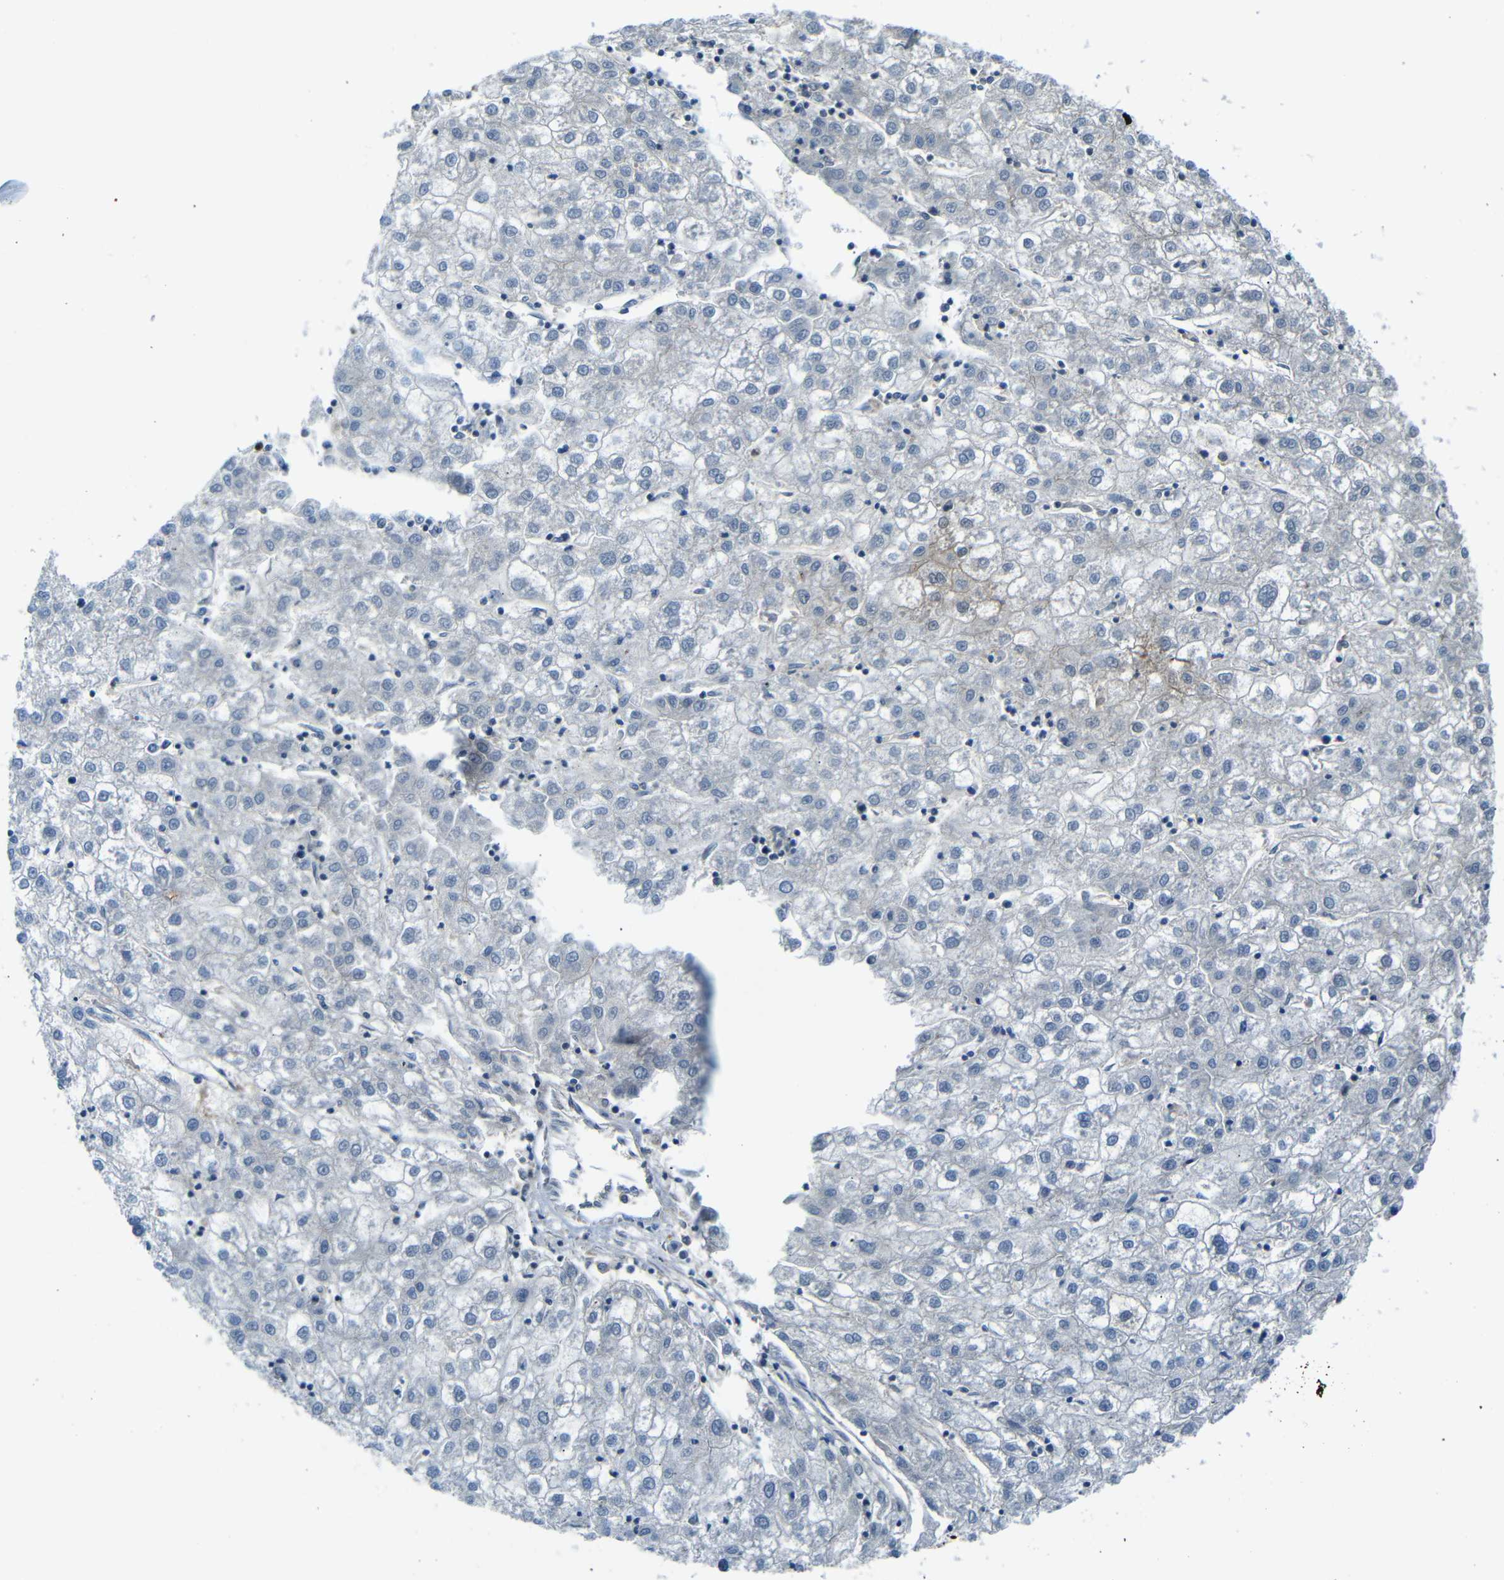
{"staining": {"intensity": "negative", "quantity": "none", "location": "none"}, "tissue": "liver cancer", "cell_type": "Tumor cells", "image_type": "cancer", "snomed": [{"axis": "morphology", "description": "Carcinoma, Hepatocellular, NOS"}, {"axis": "topography", "description": "Liver"}], "caption": "Liver cancer (hepatocellular carcinoma) stained for a protein using IHC displays no positivity tumor cells.", "gene": "SERPINA1", "patient": {"sex": "male", "age": 72}}